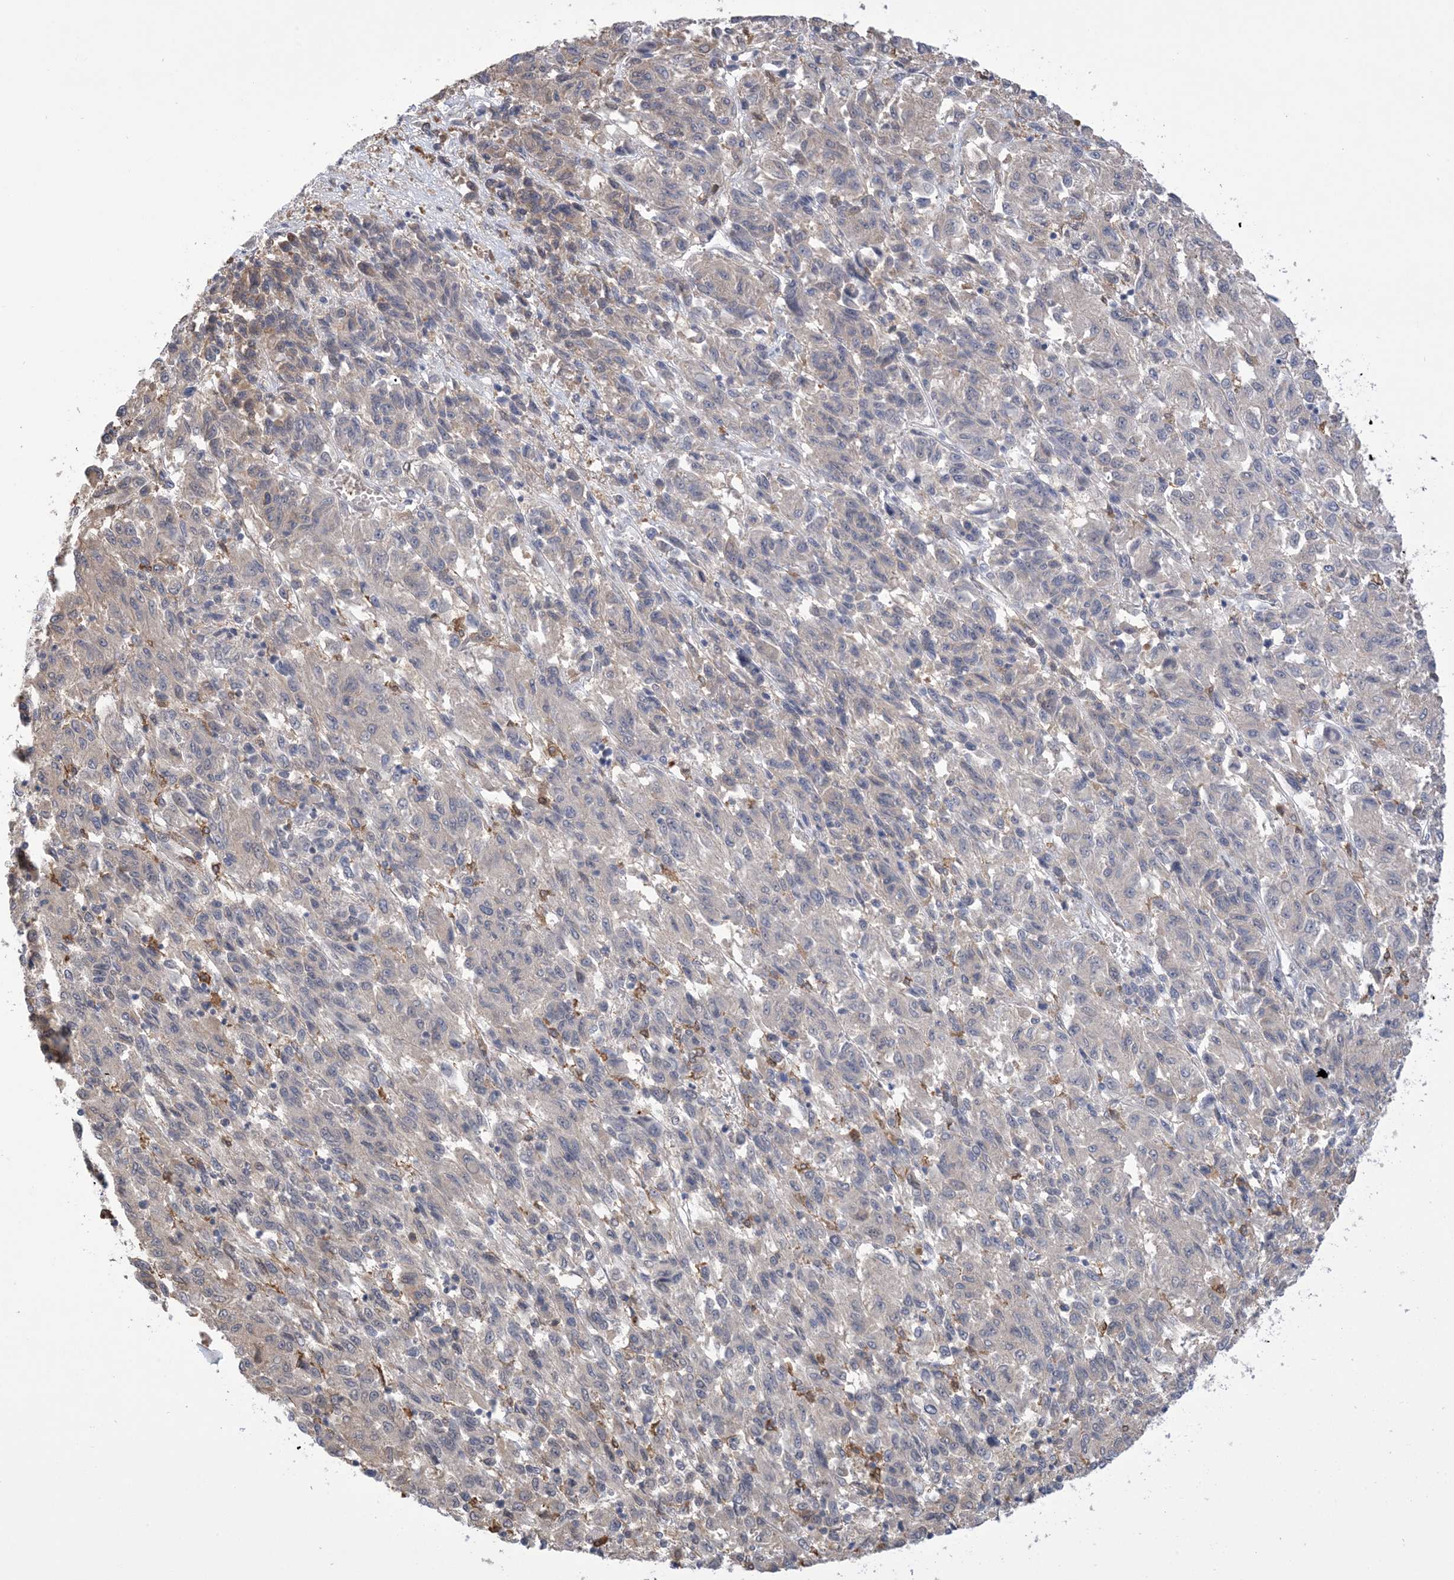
{"staining": {"intensity": "negative", "quantity": "none", "location": "none"}, "tissue": "melanoma", "cell_type": "Tumor cells", "image_type": "cancer", "snomed": [{"axis": "morphology", "description": "Malignant melanoma, Metastatic site"}, {"axis": "topography", "description": "Lung"}], "caption": "The image displays no significant staining in tumor cells of malignant melanoma (metastatic site).", "gene": "ZNF8", "patient": {"sex": "male", "age": 64}}